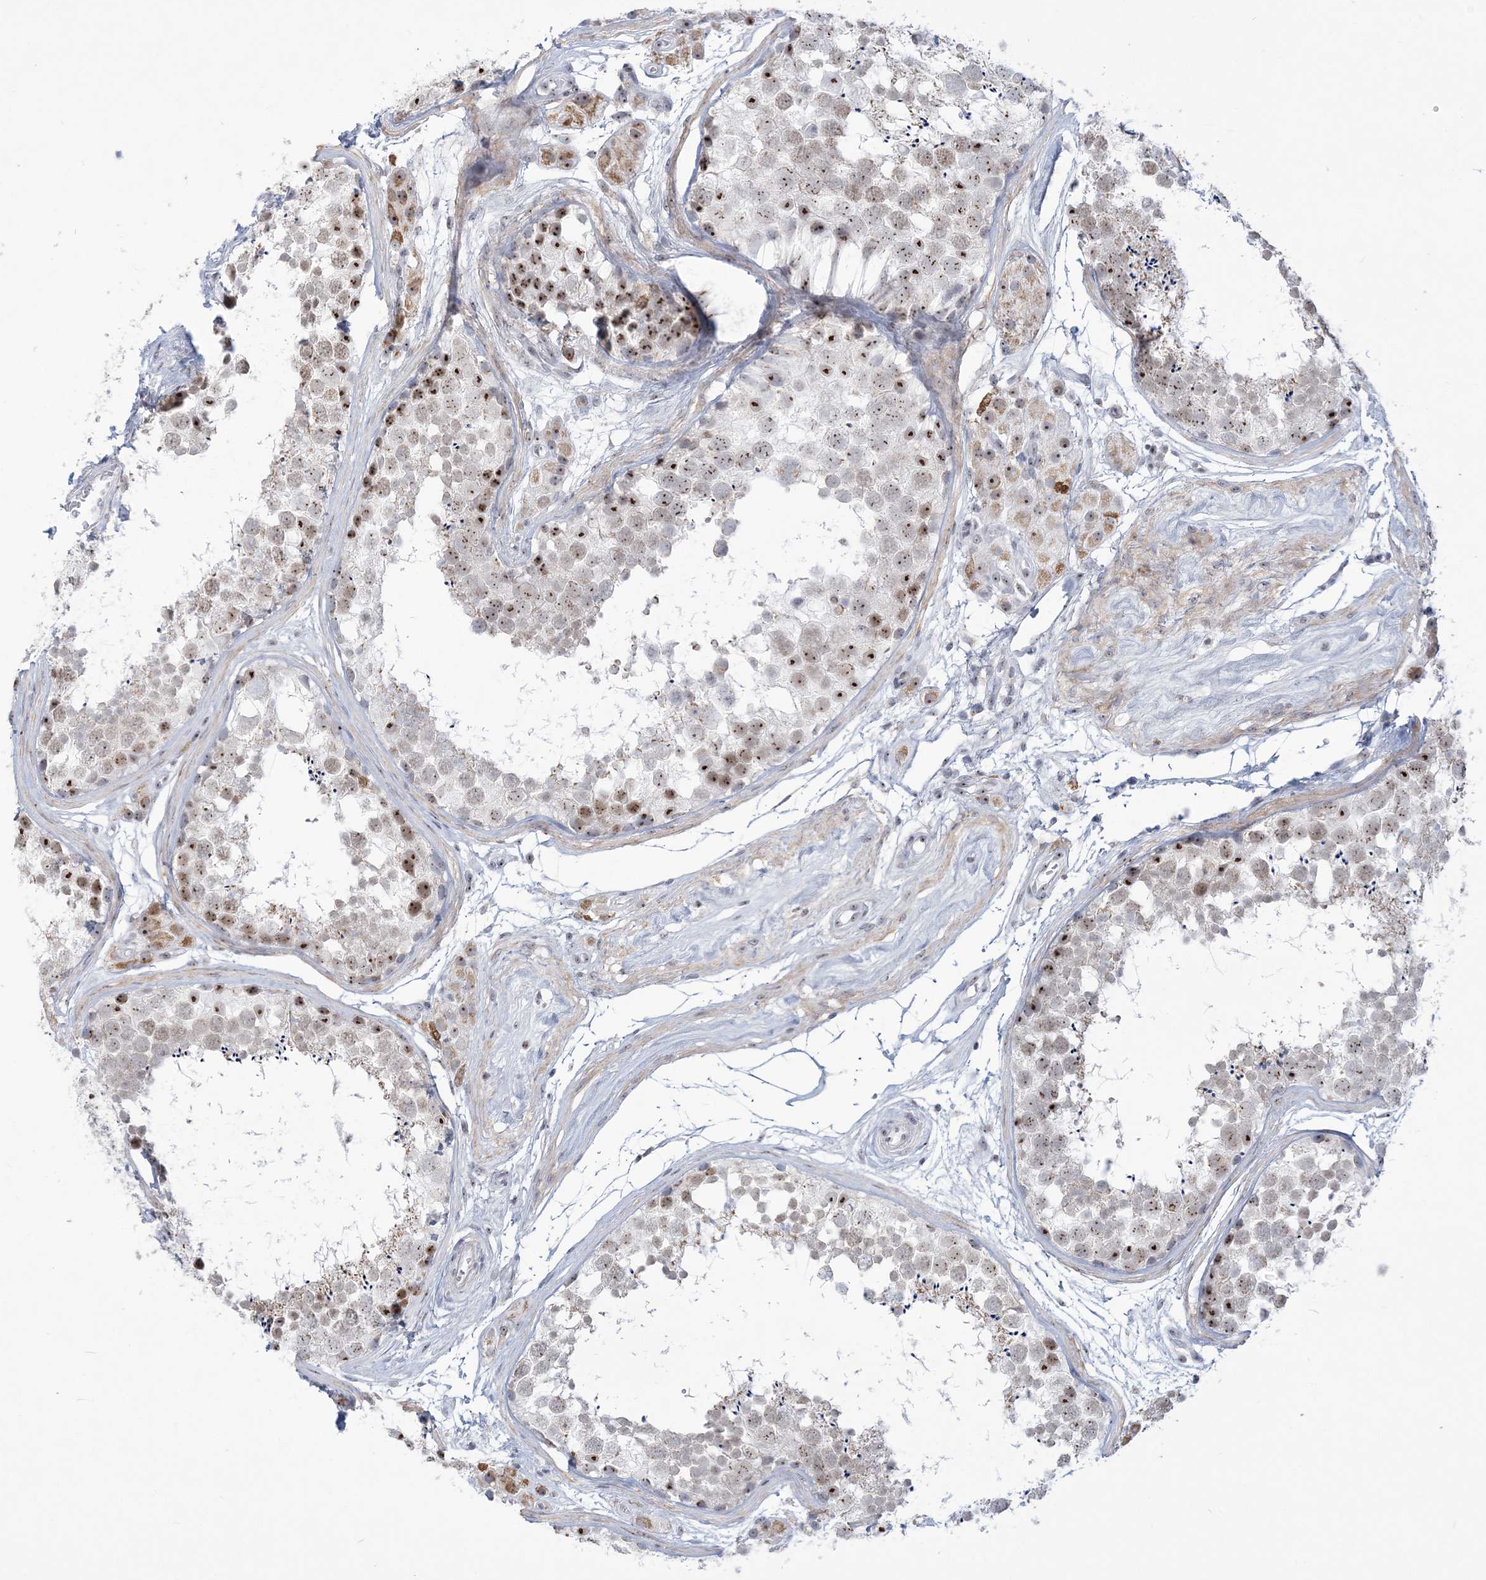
{"staining": {"intensity": "moderate", "quantity": "25%-75%", "location": "nuclear"}, "tissue": "testis", "cell_type": "Cells in seminiferous ducts", "image_type": "normal", "snomed": [{"axis": "morphology", "description": "Normal tissue, NOS"}, {"axis": "topography", "description": "Testis"}], "caption": "A brown stain shows moderate nuclear staining of a protein in cells in seminiferous ducts of normal testis.", "gene": "DDX21", "patient": {"sex": "male", "age": 56}}